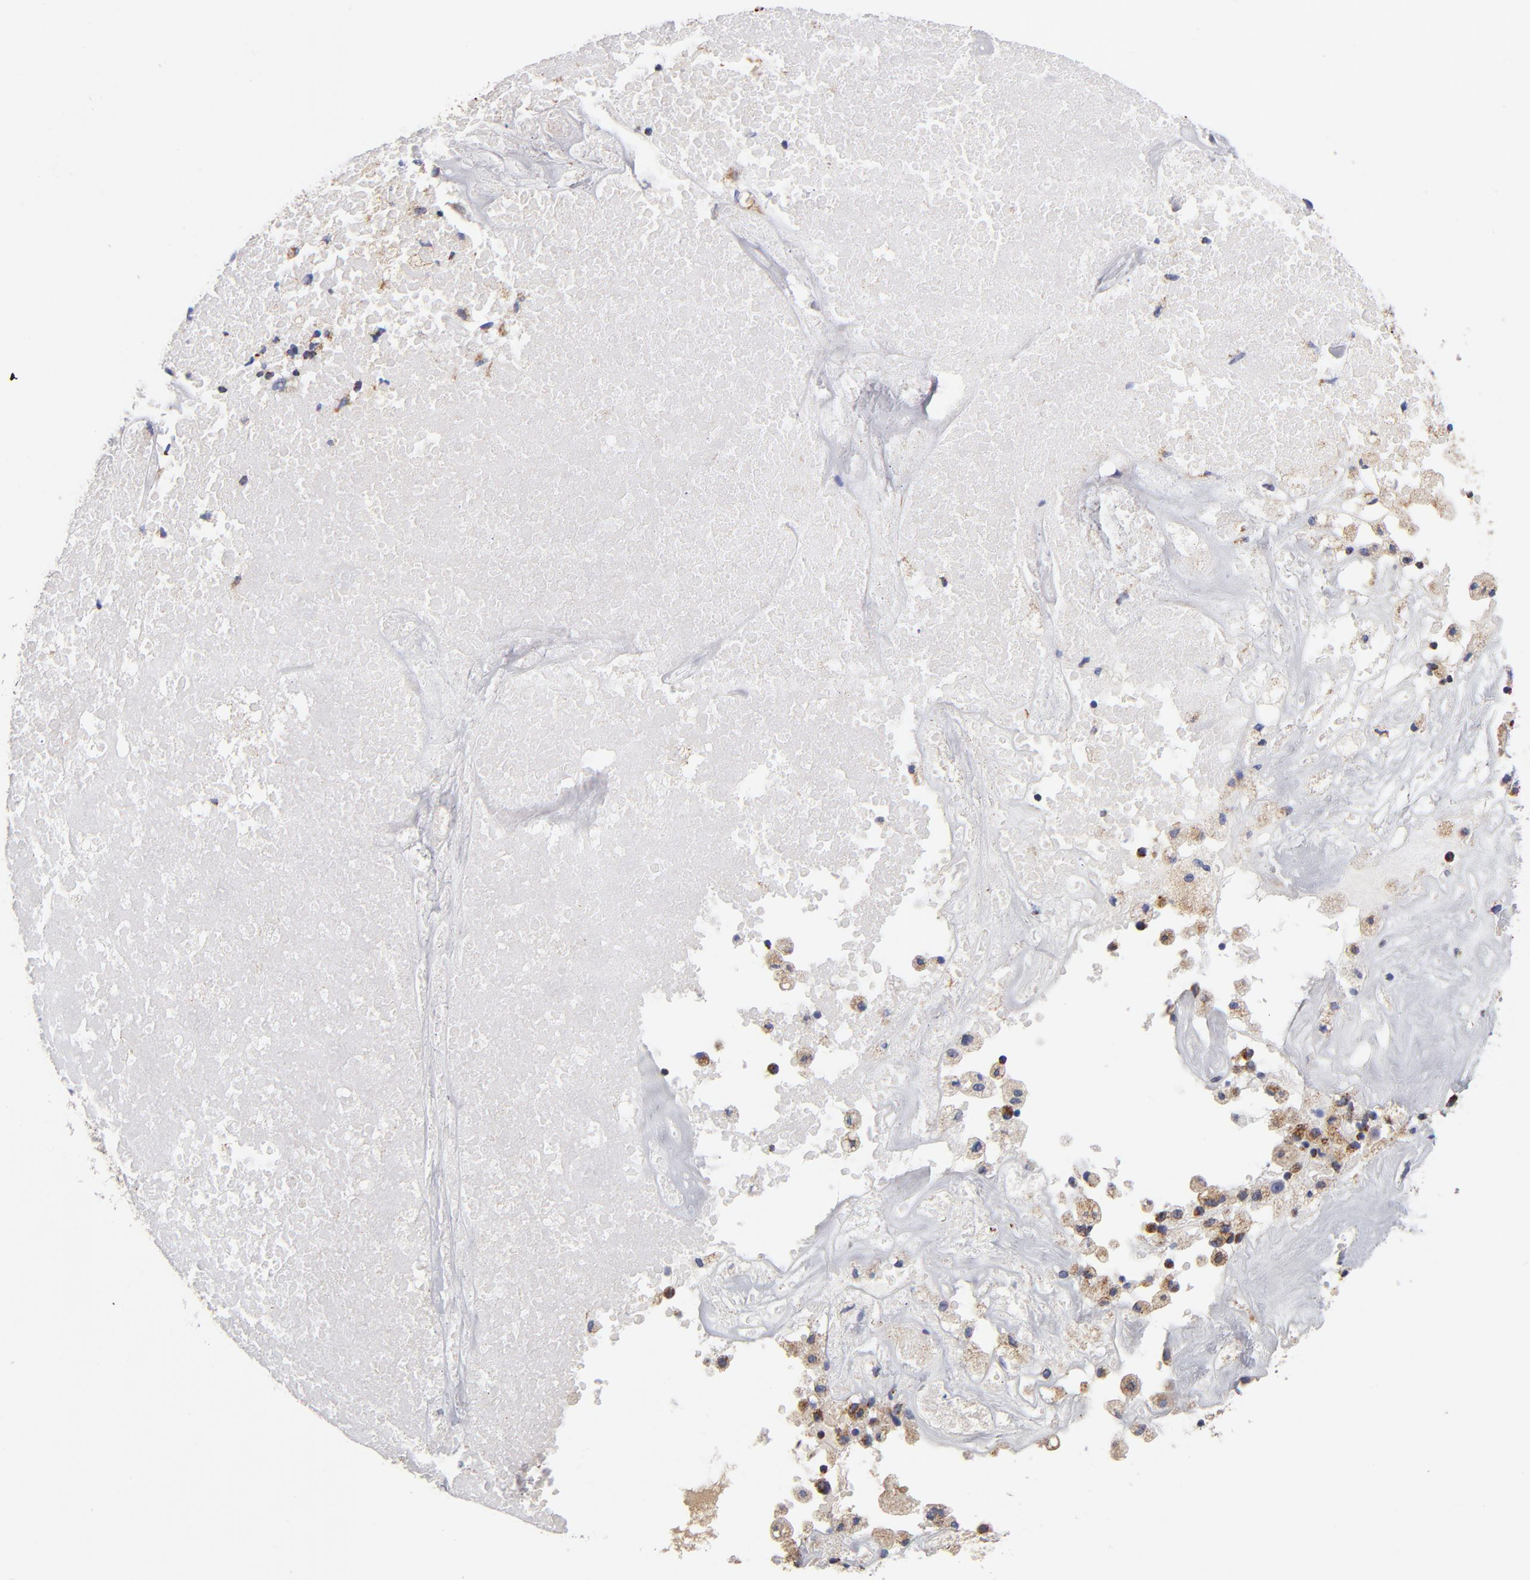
{"staining": {"intensity": "moderate", "quantity": ">75%", "location": "cytoplasmic/membranous"}, "tissue": "ovarian cancer", "cell_type": "Tumor cells", "image_type": "cancer", "snomed": [{"axis": "morphology", "description": "Cystadenocarcinoma, serous, NOS"}, {"axis": "topography", "description": "Ovary"}], "caption": "Immunohistochemical staining of human ovarian serous cystadenocarcinoma shows medium levels of moderate cytoplasmic/membranous protein expression in approximately >75% of tumor cells.", "gene": "ECHS1", "patient": {"sex": "female", "age": 66}}